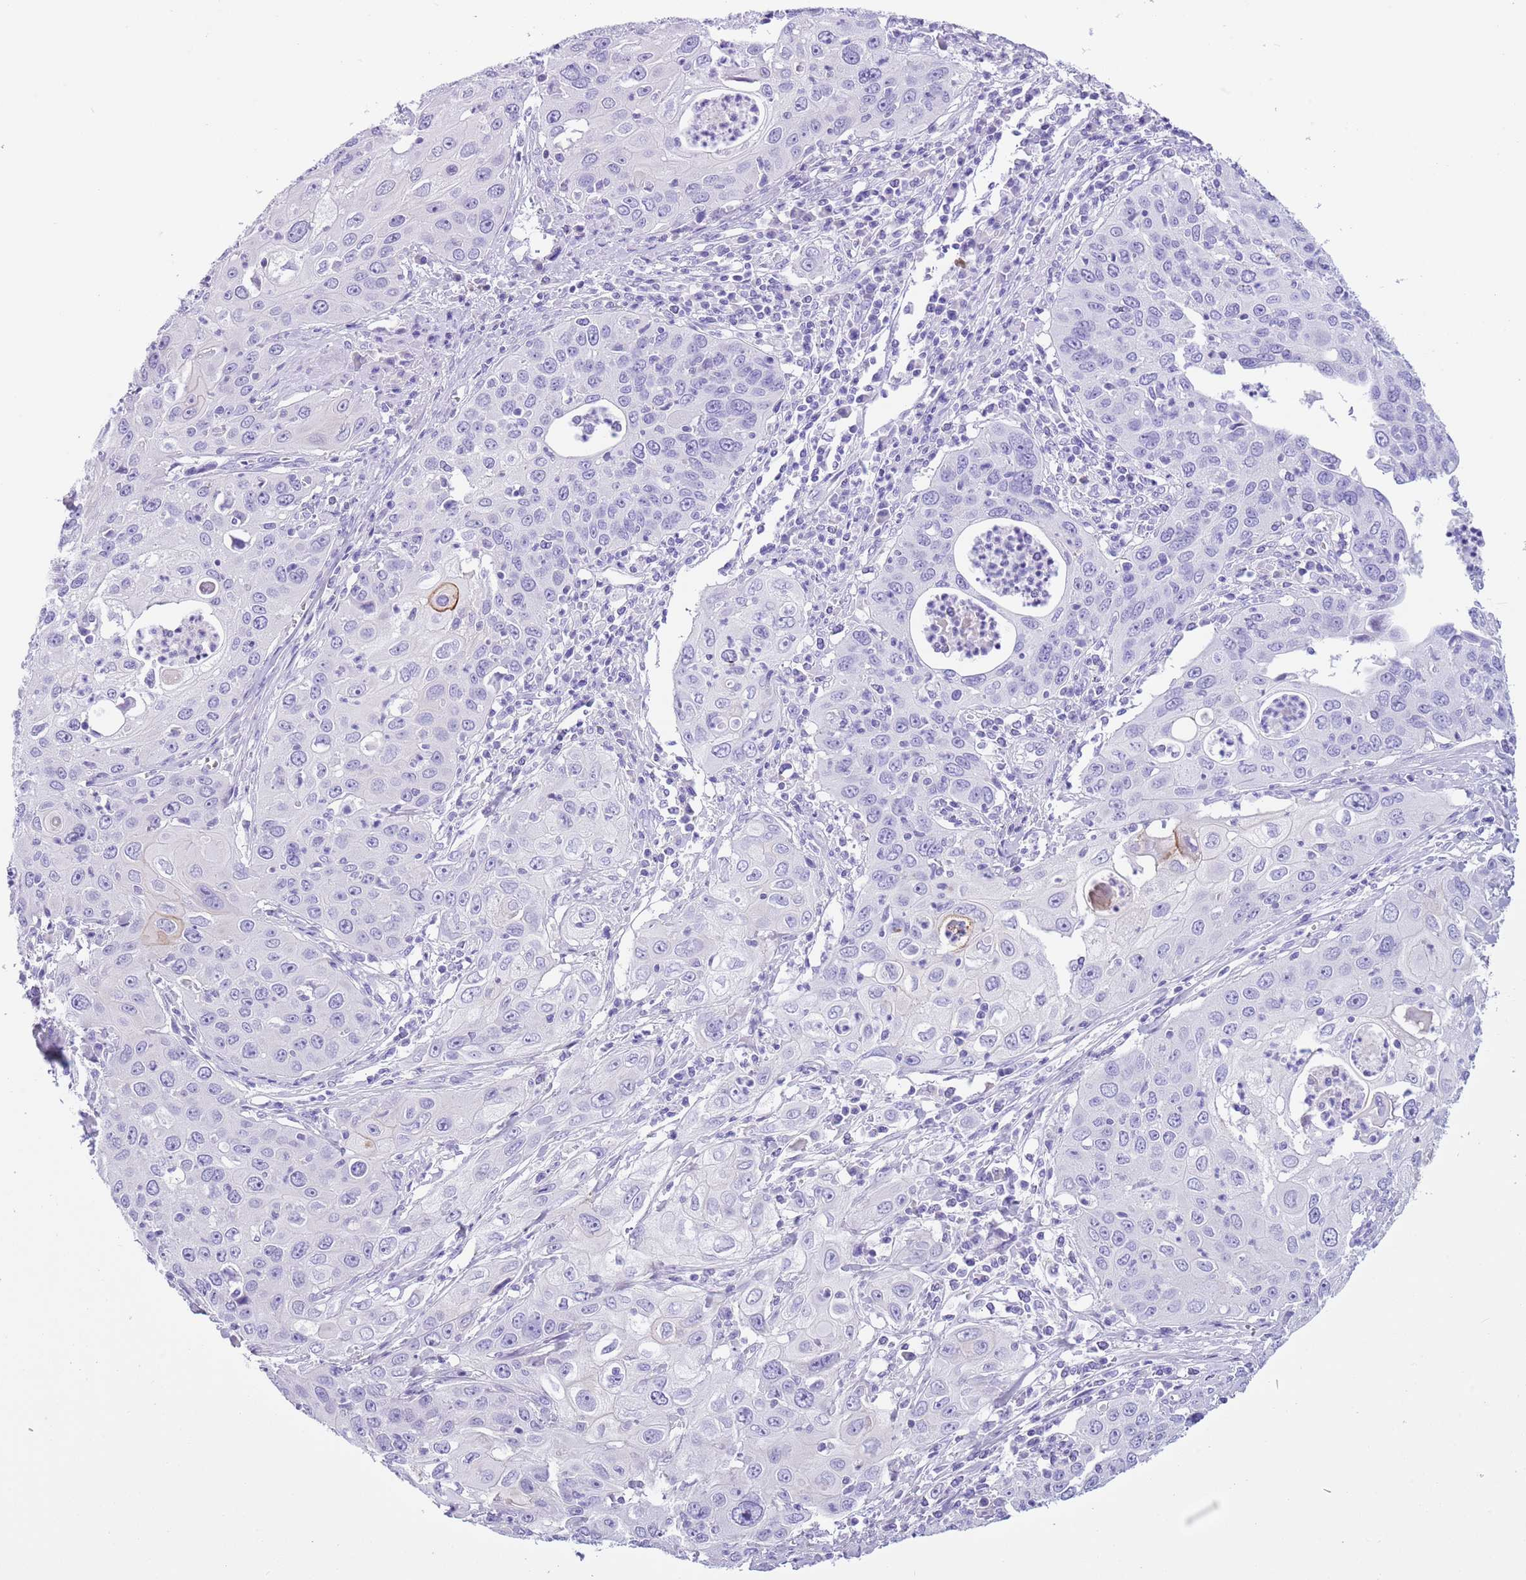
{"staining": {"intensity": "negative", "quantity": "none", "location": "none"}, "tissue": "cervical cancer", "cell_type": "Tumor cells", "image_type": "cancer", "snomed": [{"axis": "morphology", "description": "Squamous cell carcinoma, NOS"}, {"axis": "topography", "description": "Cervix"}], "caption": "A high-resolution image shows immunohistochemistry staining of cervical cancer (squamous cell carcinoma), which shows no significant expression in tumor cells.", "gene": "TBC1D10B", "patient": {"sex": "female", "age": 36}}